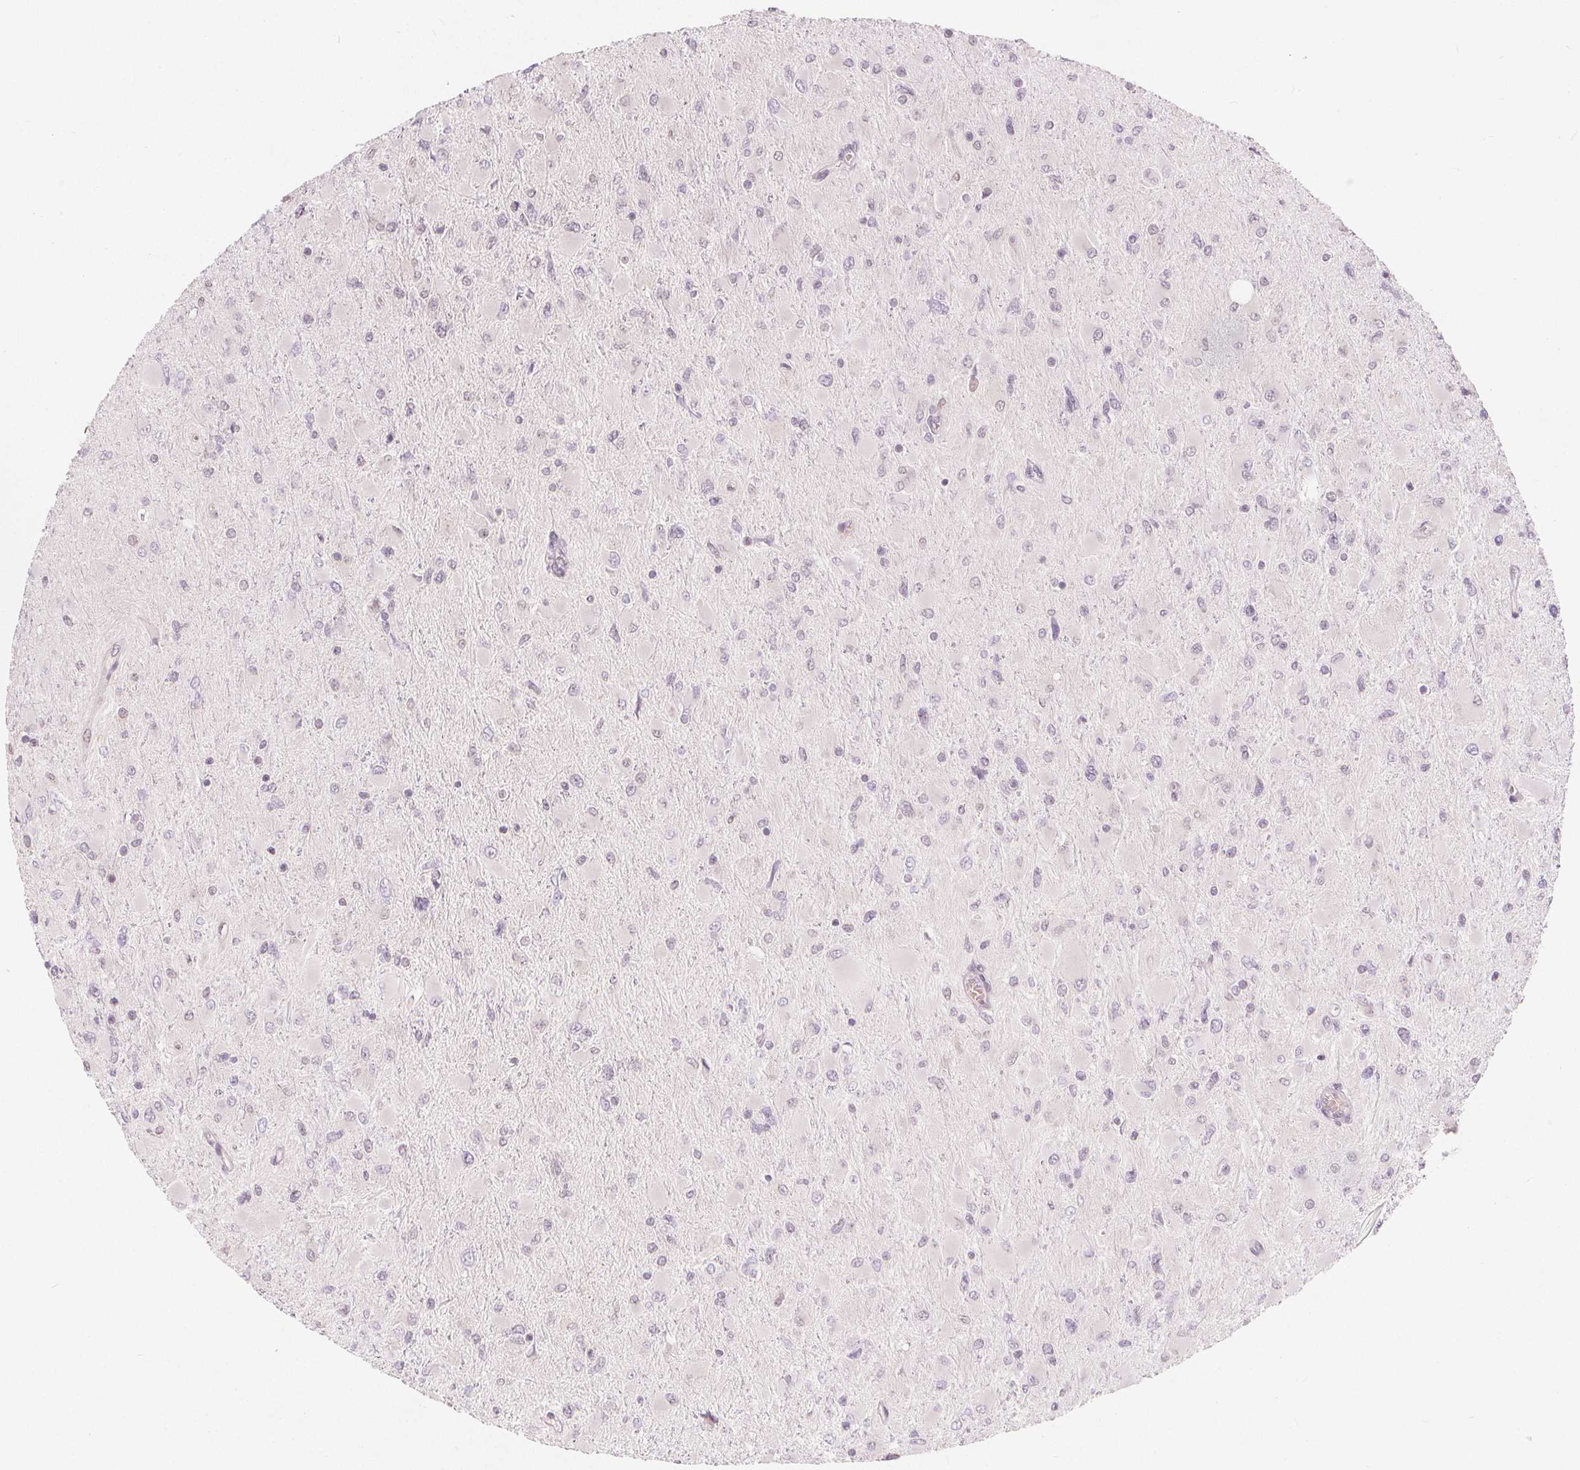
{"staining": {"intensity": "negative", "quantity": "none", "location": "none"}, "tissue": "glioma", "cell_type": "Tumor cells", "image_type": "cancer", "snomed": [{"axis": "morphology", "description": "Glioma, malignant, High grade"}, {"axis": "topography", "description": "Cerebral cortex"}], "caption": "This is a photomicrograph of immunohistochemistry staining of glioma, which shows no positivity in tumor cells.", "gene": "TIPIN", "patient": {"sex": "female", "age": 36}}